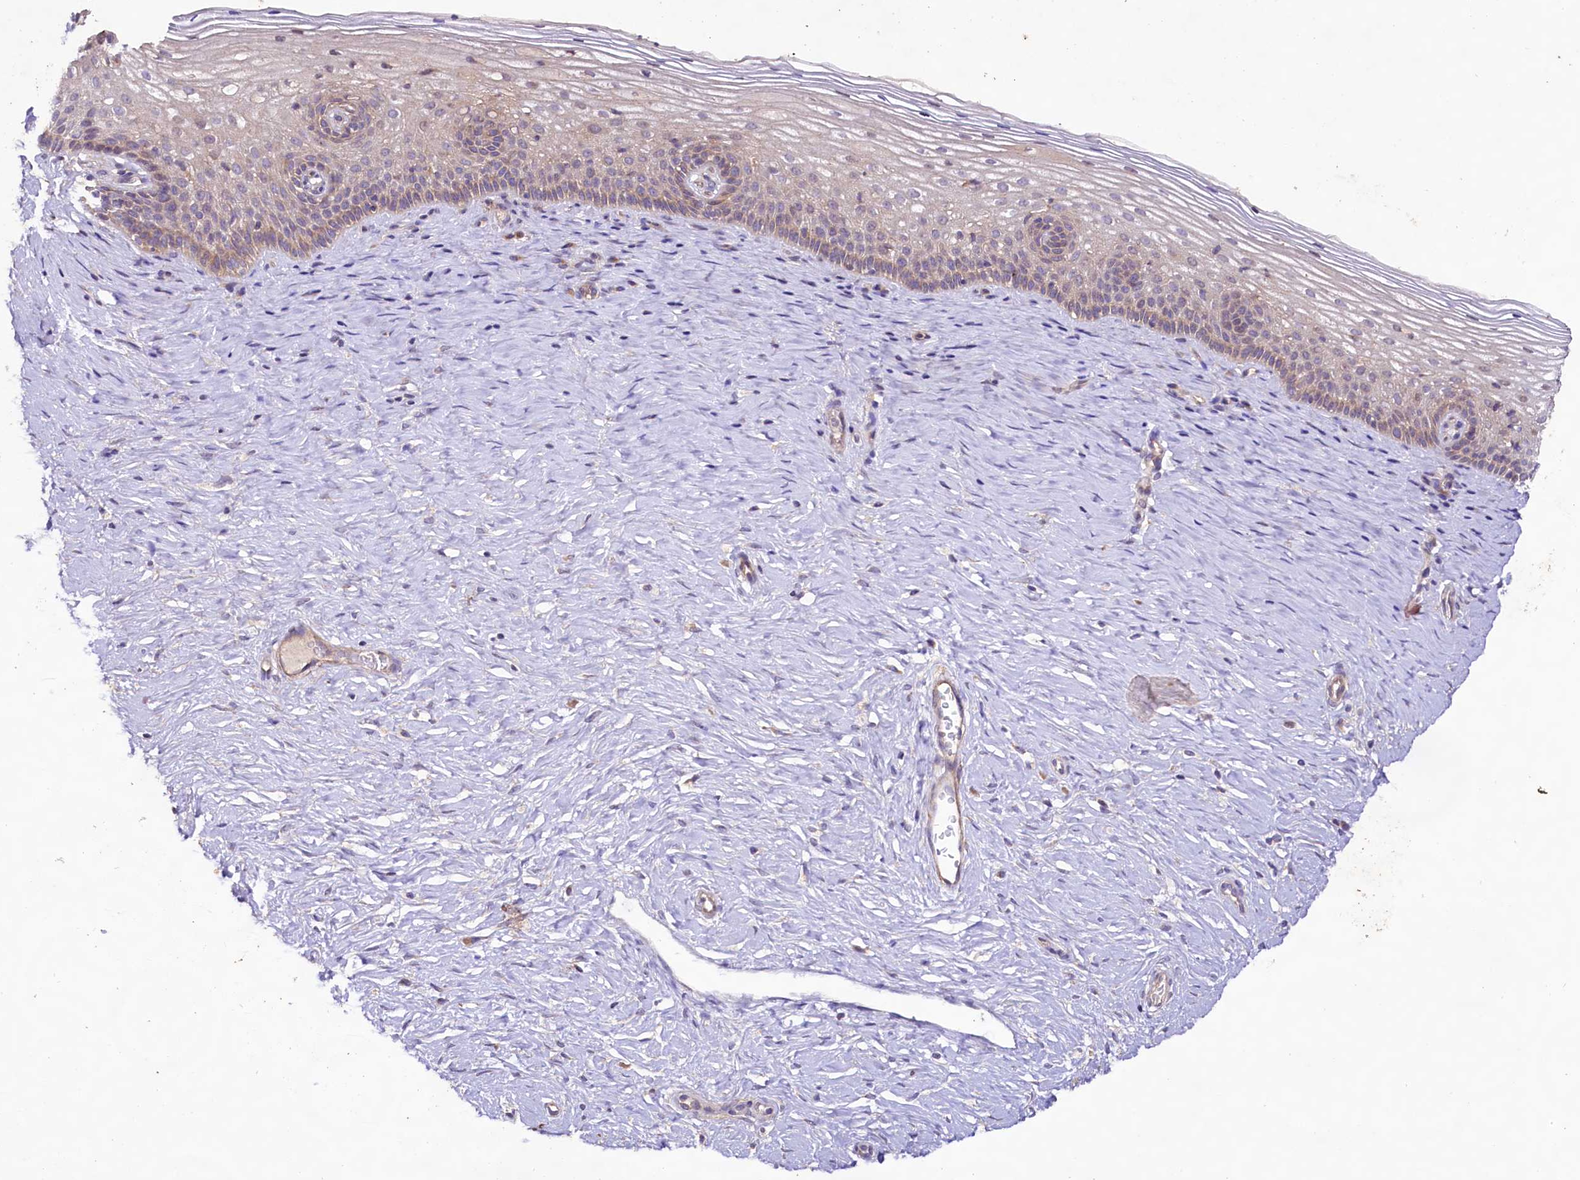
{"staining": {"intensity": "moderate", "quantity": ">75%", "location": "cytoplasmic/membranous"}, "tissue": "cervix", "cell_type": "Glandular cells", "image_type": "normal", "snomed": [{"axis": "morphology", "description": "Normal tissue, NOS"}, {"axis": "topography", "description": "Cervix"}], "caption": "The micrograph reveals a brown stain indicating the presence of a protein in the cytoplasmic/membranous of glandular cells in cervix. (Stains: DAB (3,3'-diaminobenzidine) in brown, nuclei in blue, Microscopy: brightfield microscopy at high magnification).", "gene": "VPS11", "patient": {"sex": "female", "age": 33}}